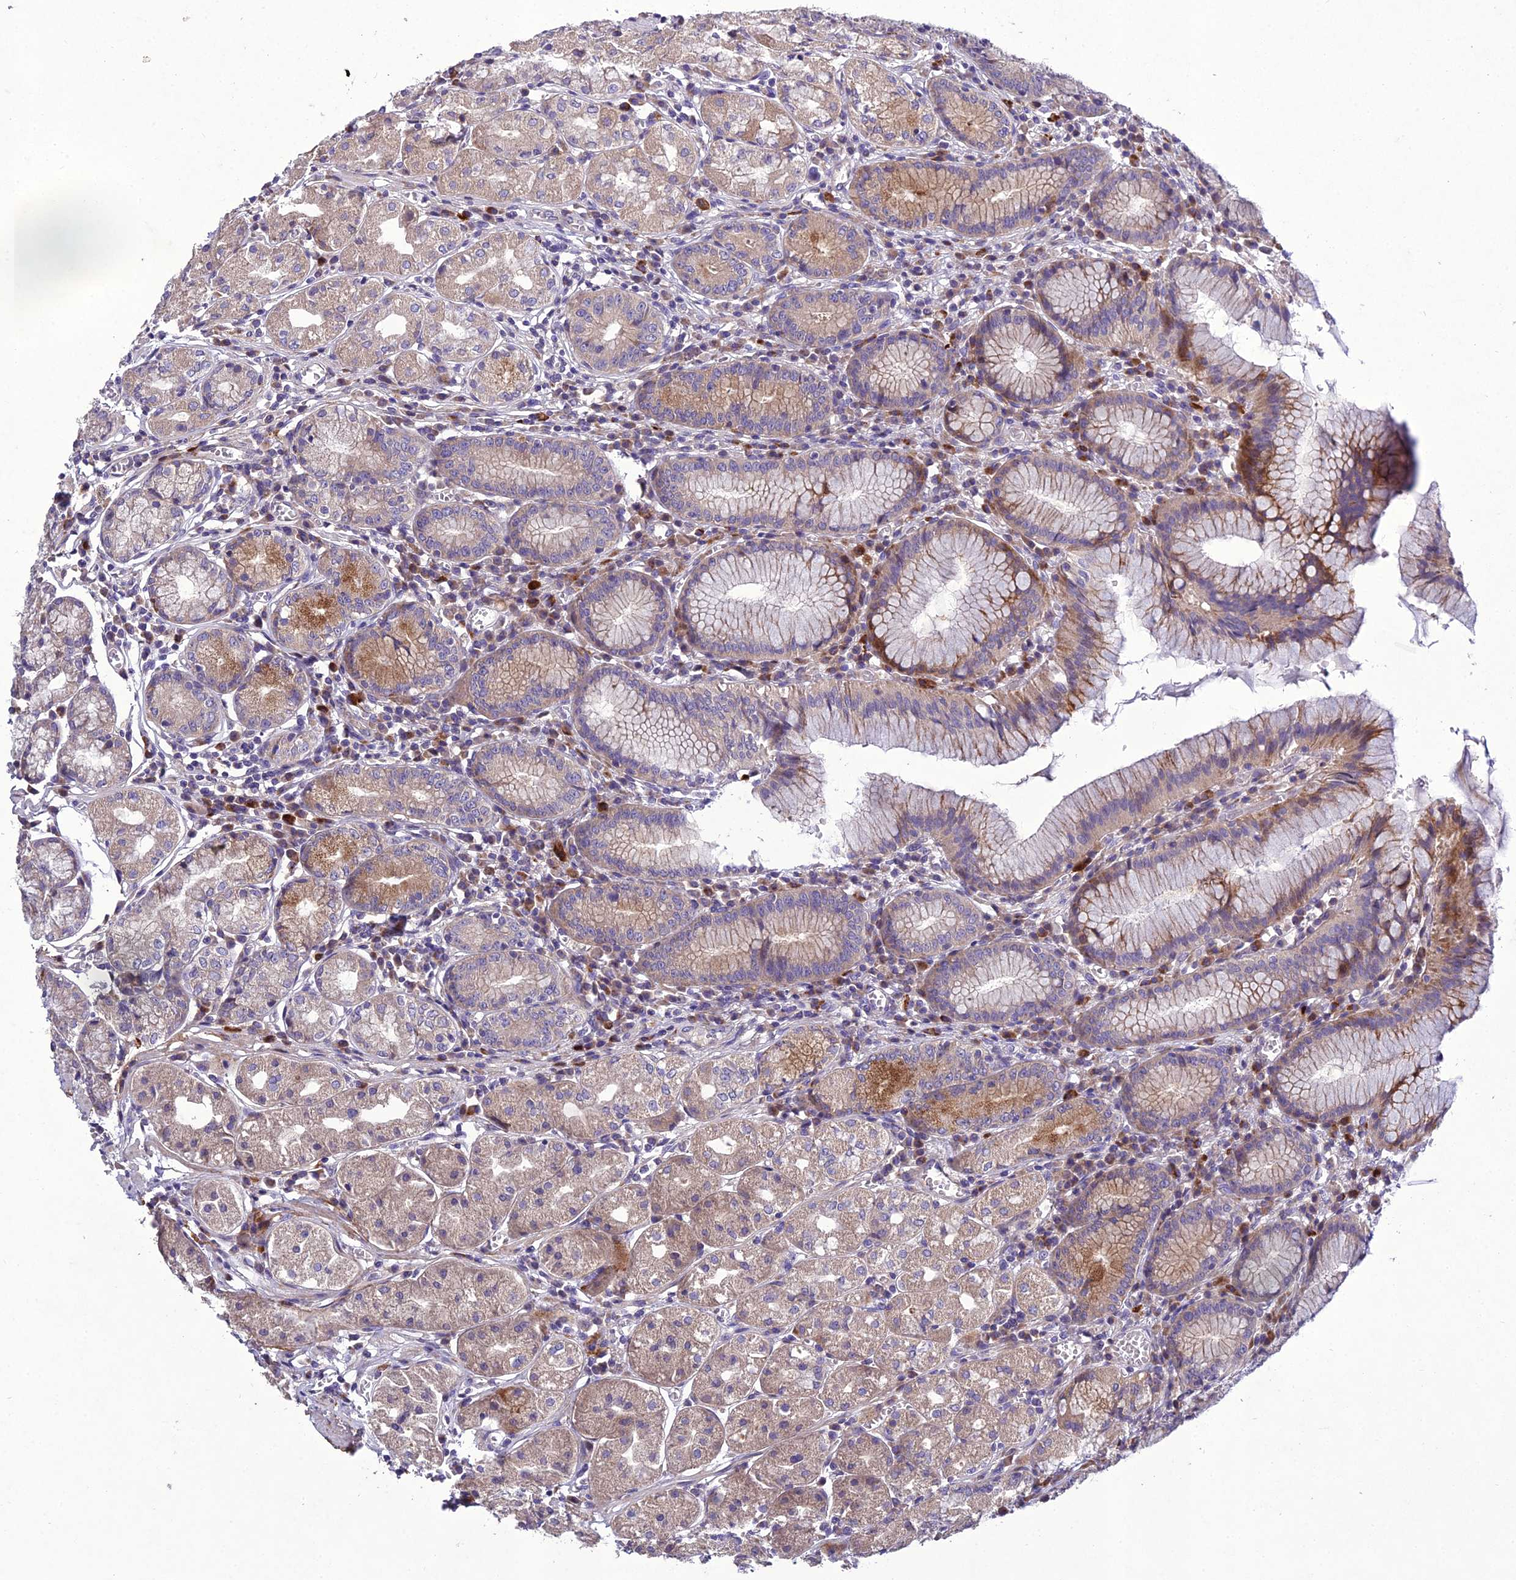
{"staining": {"intensity": "moderate", "quantity": "<25%", "location": "cytoplasmic/membranous"}, "tissue": "stomach", "cell_type": "Glandular cells", "image_type": "normal", "snomed": [{"axis": "morphology", "description": "Normal tissue, NOS"}, {"axis": "topography", "description": "Stomach"}], "caption": "Human stomach stained for a protein (brown) displays moderate cytoplasmic/membranous positive staining in about <25% of glandular cells.", "gene": "ADIPOR2", "patient": {"sex": "male", "age": 55}}